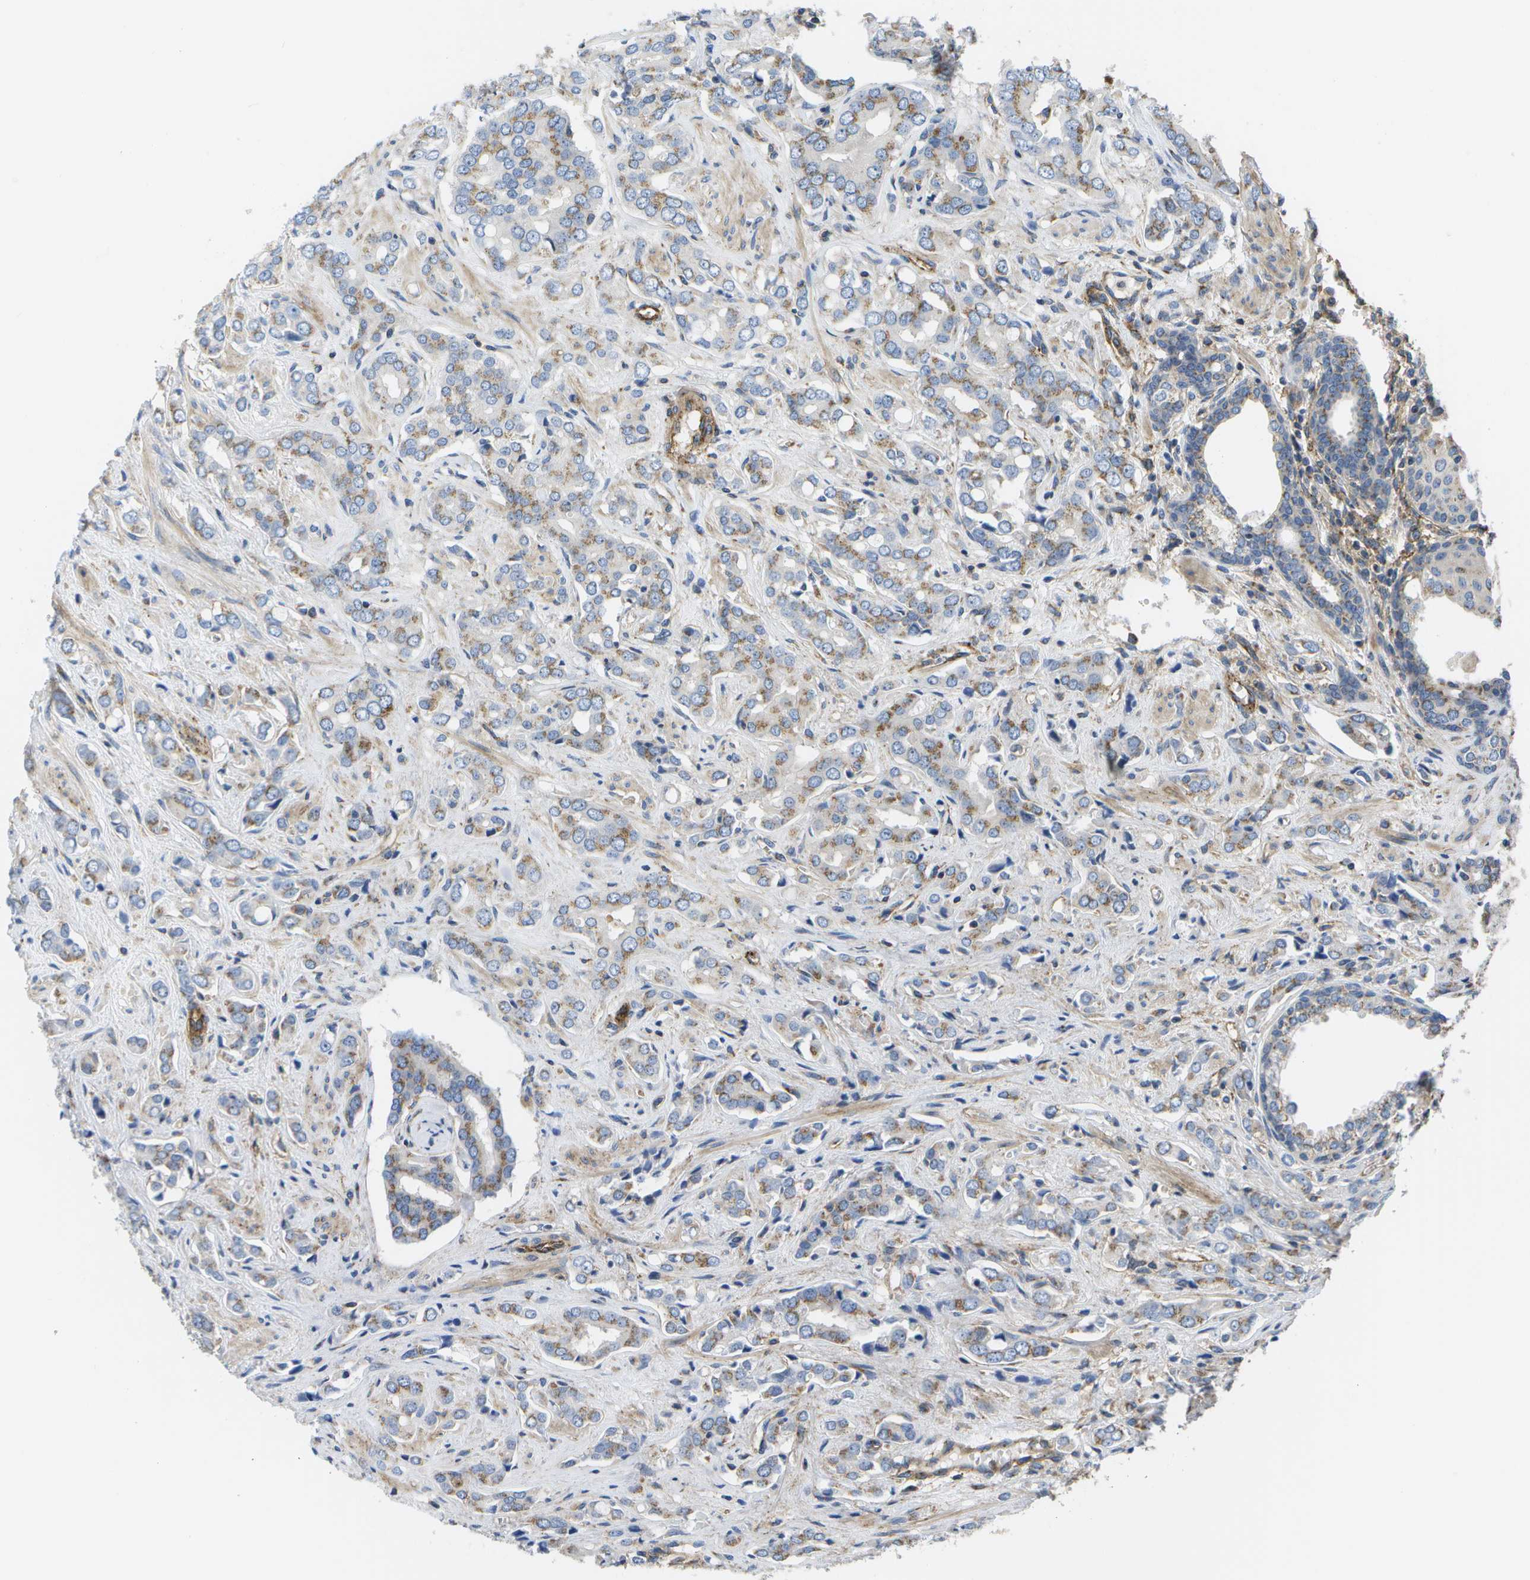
{"staining": {"intensity": "moderate", "quantity": "25%-75%", "location": "cytoplasmic/membranous"}, "tissue": "prostate cancer", "cell_type": "Tumor cells", "image_type": "cancer", "snomed": [{"axis": "morphology", "description": "Adenocarcinoma, High grade"}, {"axis": "topography", "description": "Prostate"}], "caption": "A brown stain highlights moderate cytoplasmic/membranous expression of a protein in human prostate high-grade adenocarcinoma tumor cells.", "gene": "BST2", "patient": {"sex": "male", "age": 52}}